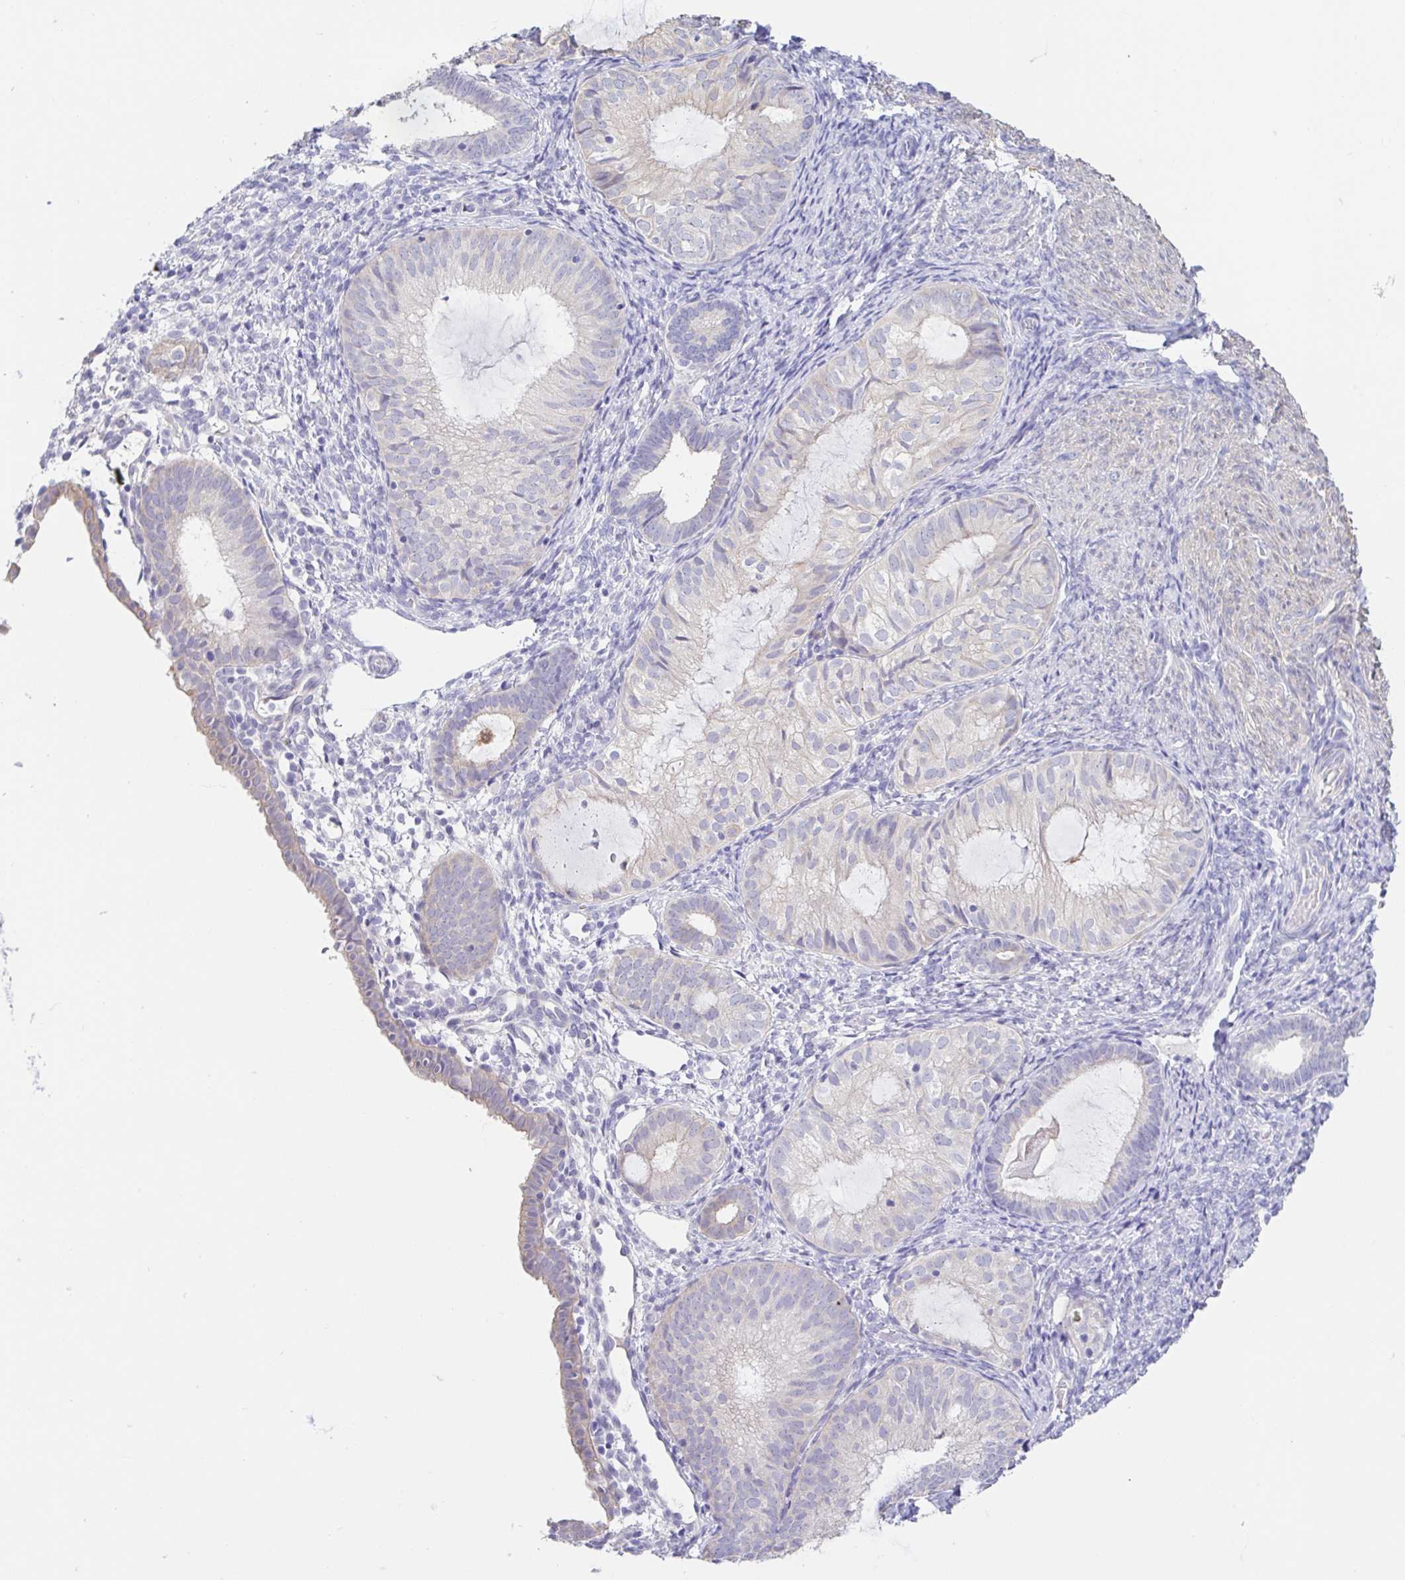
{"staining": {"intensity": "negative", "quantity": "none", "location": "none"}, "tissue": "endometrial cancer", "cell_type": "Tumor cells", "image_type": "cancer", "snomed": [{"axis": "morphology", "description": "Normal tissue, NOS"}, {"axis": "morphology", "description": "Adenocarcinoma, NOS"}, {"axis": "topography", "description": "Smooth muscle"}, {"axis": "topography", "description": "Endometrium"}, {"axis": "topography", "description": "Myometrium, NOS"}], "caption": "This is an immunohistochemistry micrograph of human adenocarcinoma (endometrial). There is no staining in tumor cells.", "gene": "FABP3", "patient": {"sex": "female", "age": 81}}